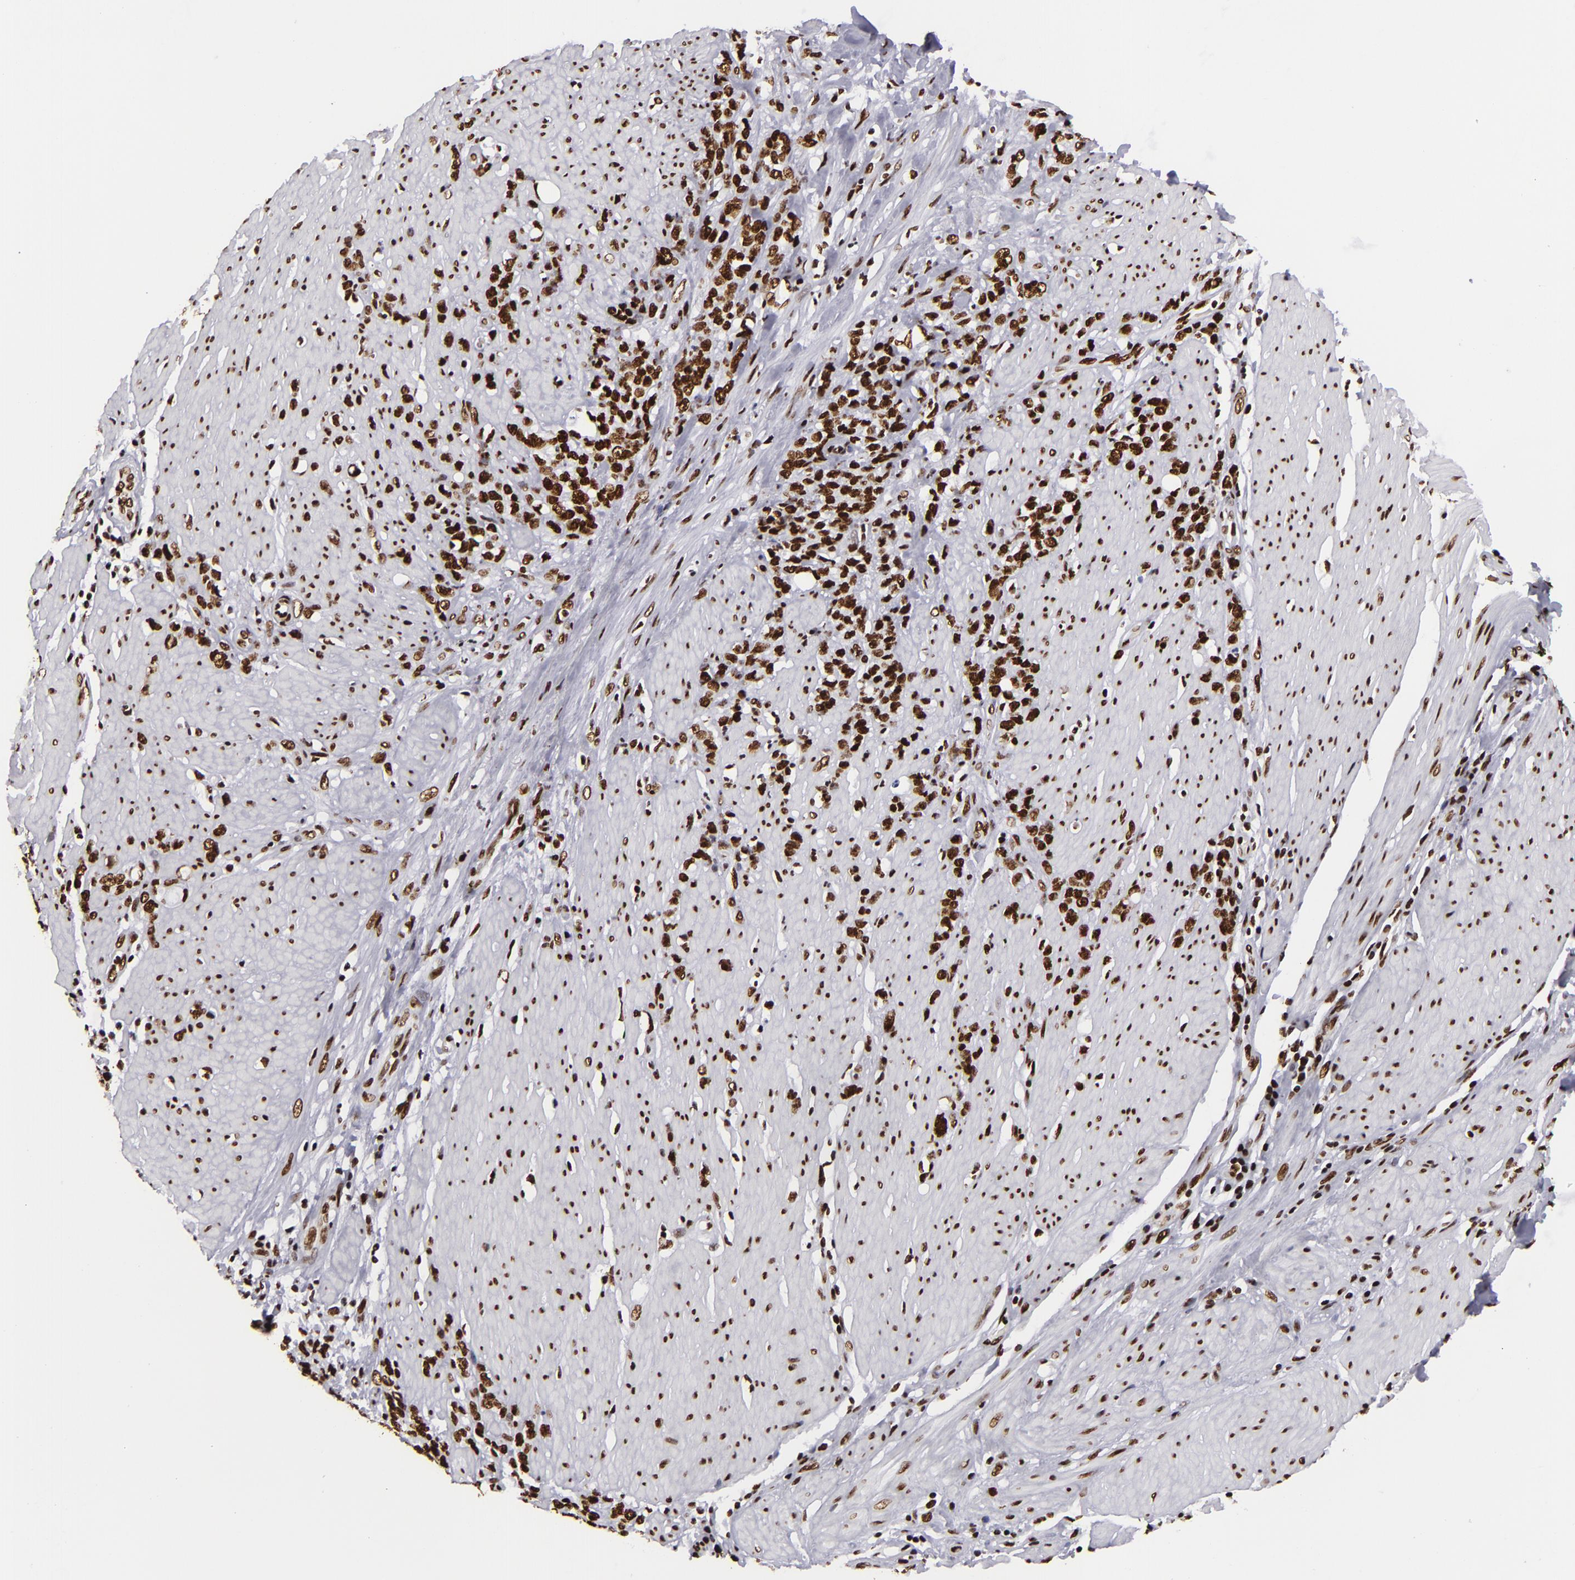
{"staining": {"intensity": "strong", "quantity": ">75%", "location": "nuclear"}, "tissue": "stomach cancer", "cell_type": "Tumor cells", "image_type": "cancer", "snomed": [{"axis": "morphology", "description": "Adenocarcinoma, NOS"}, {"axis": "topography", "description": "Stomach, lower"}], "caption": "DAB (3,3'-diaminobenzidine) immunohistochemical staining of human stomach adenocarcinoma displays strong nuclear protein expression in approximately >75% of tumor cells.", "gene": "SAFB", "patient": {"sex": "male", "age": 88}}